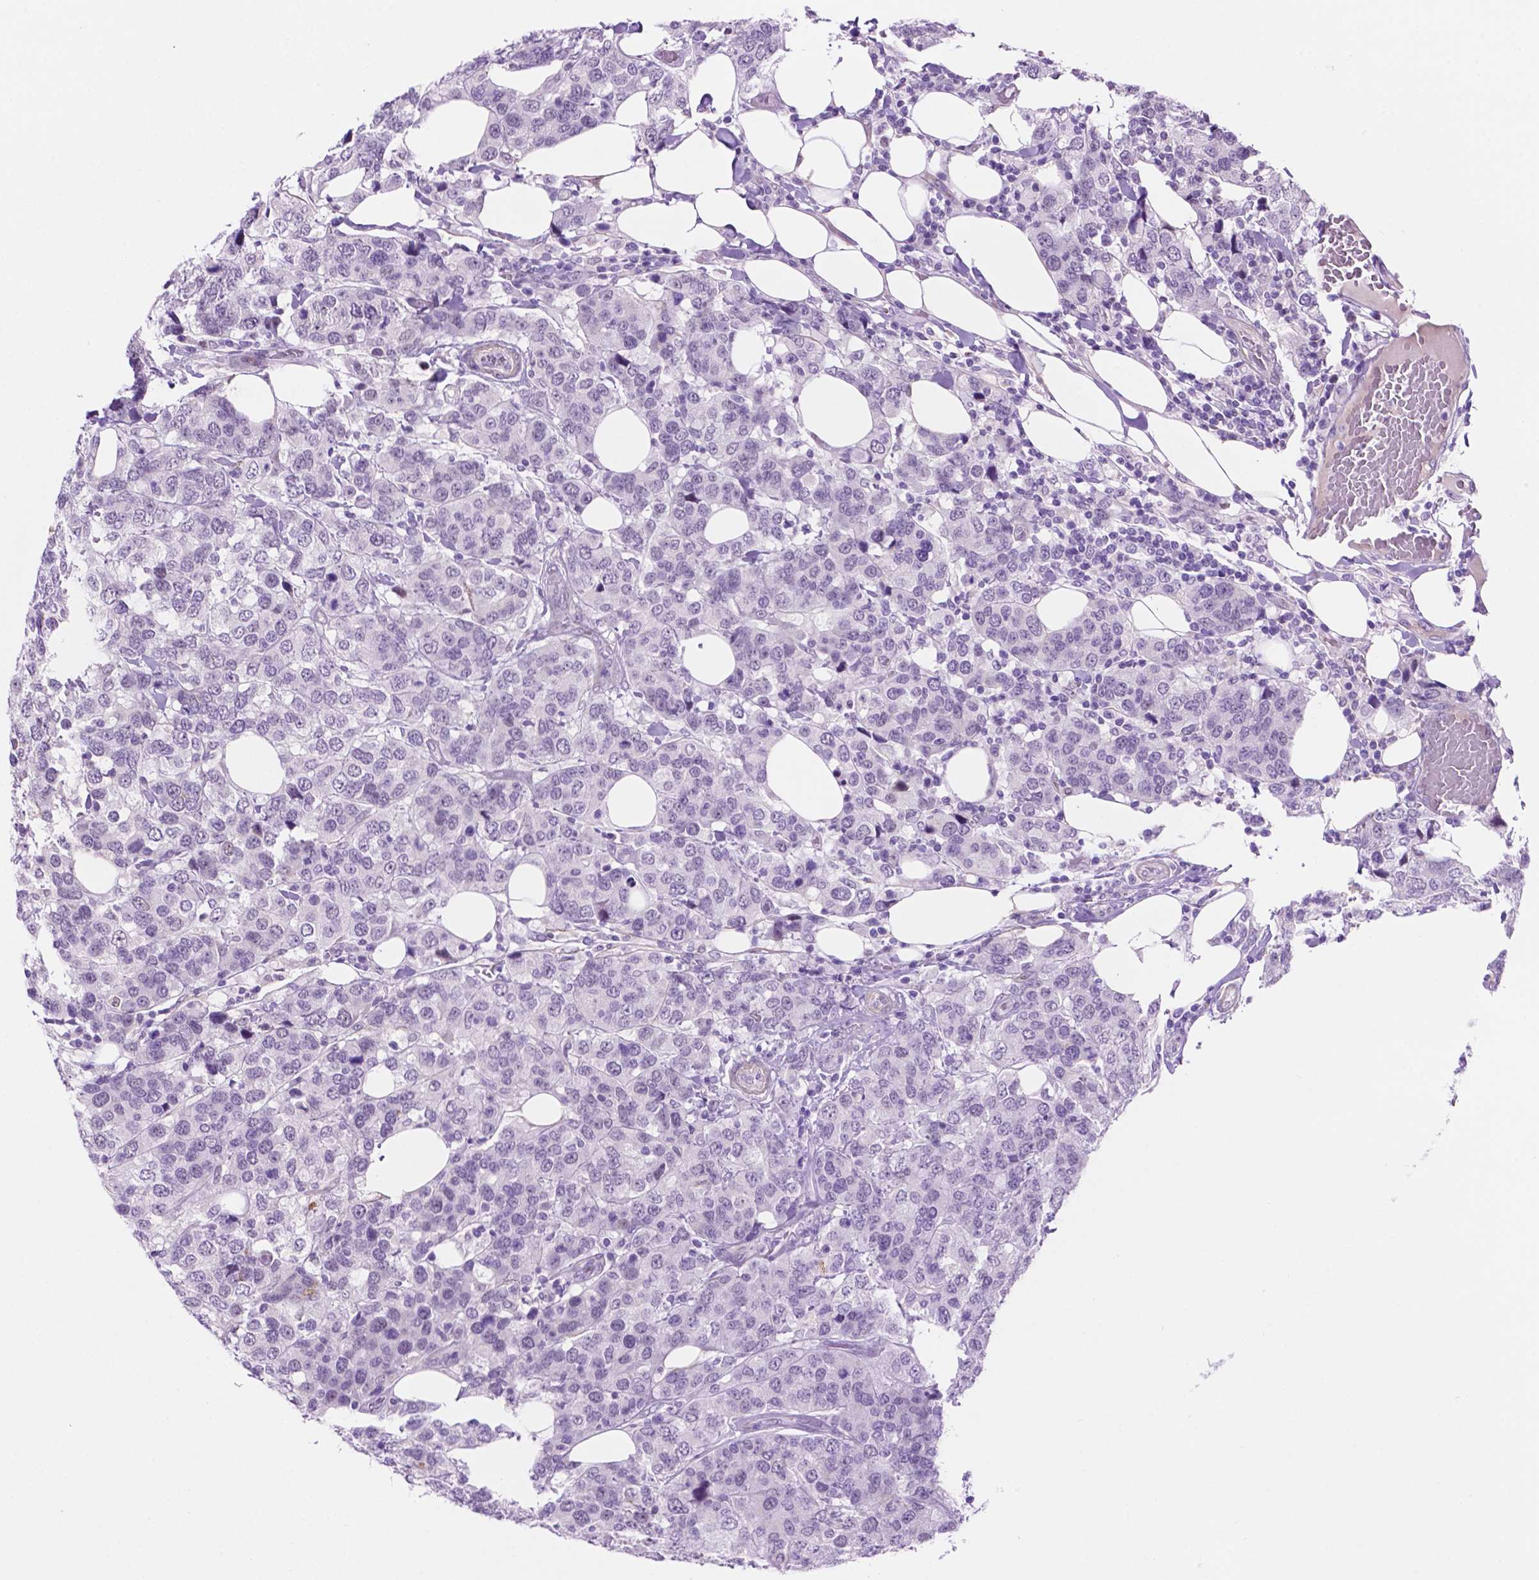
{"staining": {"intensity": "negative", "quantity": "none", "location": "none"}, "tissue": "breast cancer", "cell_type": "Tumor cells", "image_type": "cancer", "snomed": [{"axis": "morphology", "description": "Lobular carcinoma"}, {"axis": "topography", "description": "Breast"}], "caption": "Immunohistochemical staining of breast cancer reveals no significant positivity in tumor cells. The staining is performed using DAB (3,3'-diaminobenzidine) brown chromogen with nuclei counter-stained in using hematoxylin.", "gene": "ACY3", "patient": {"sex": "female", "age": 59}}